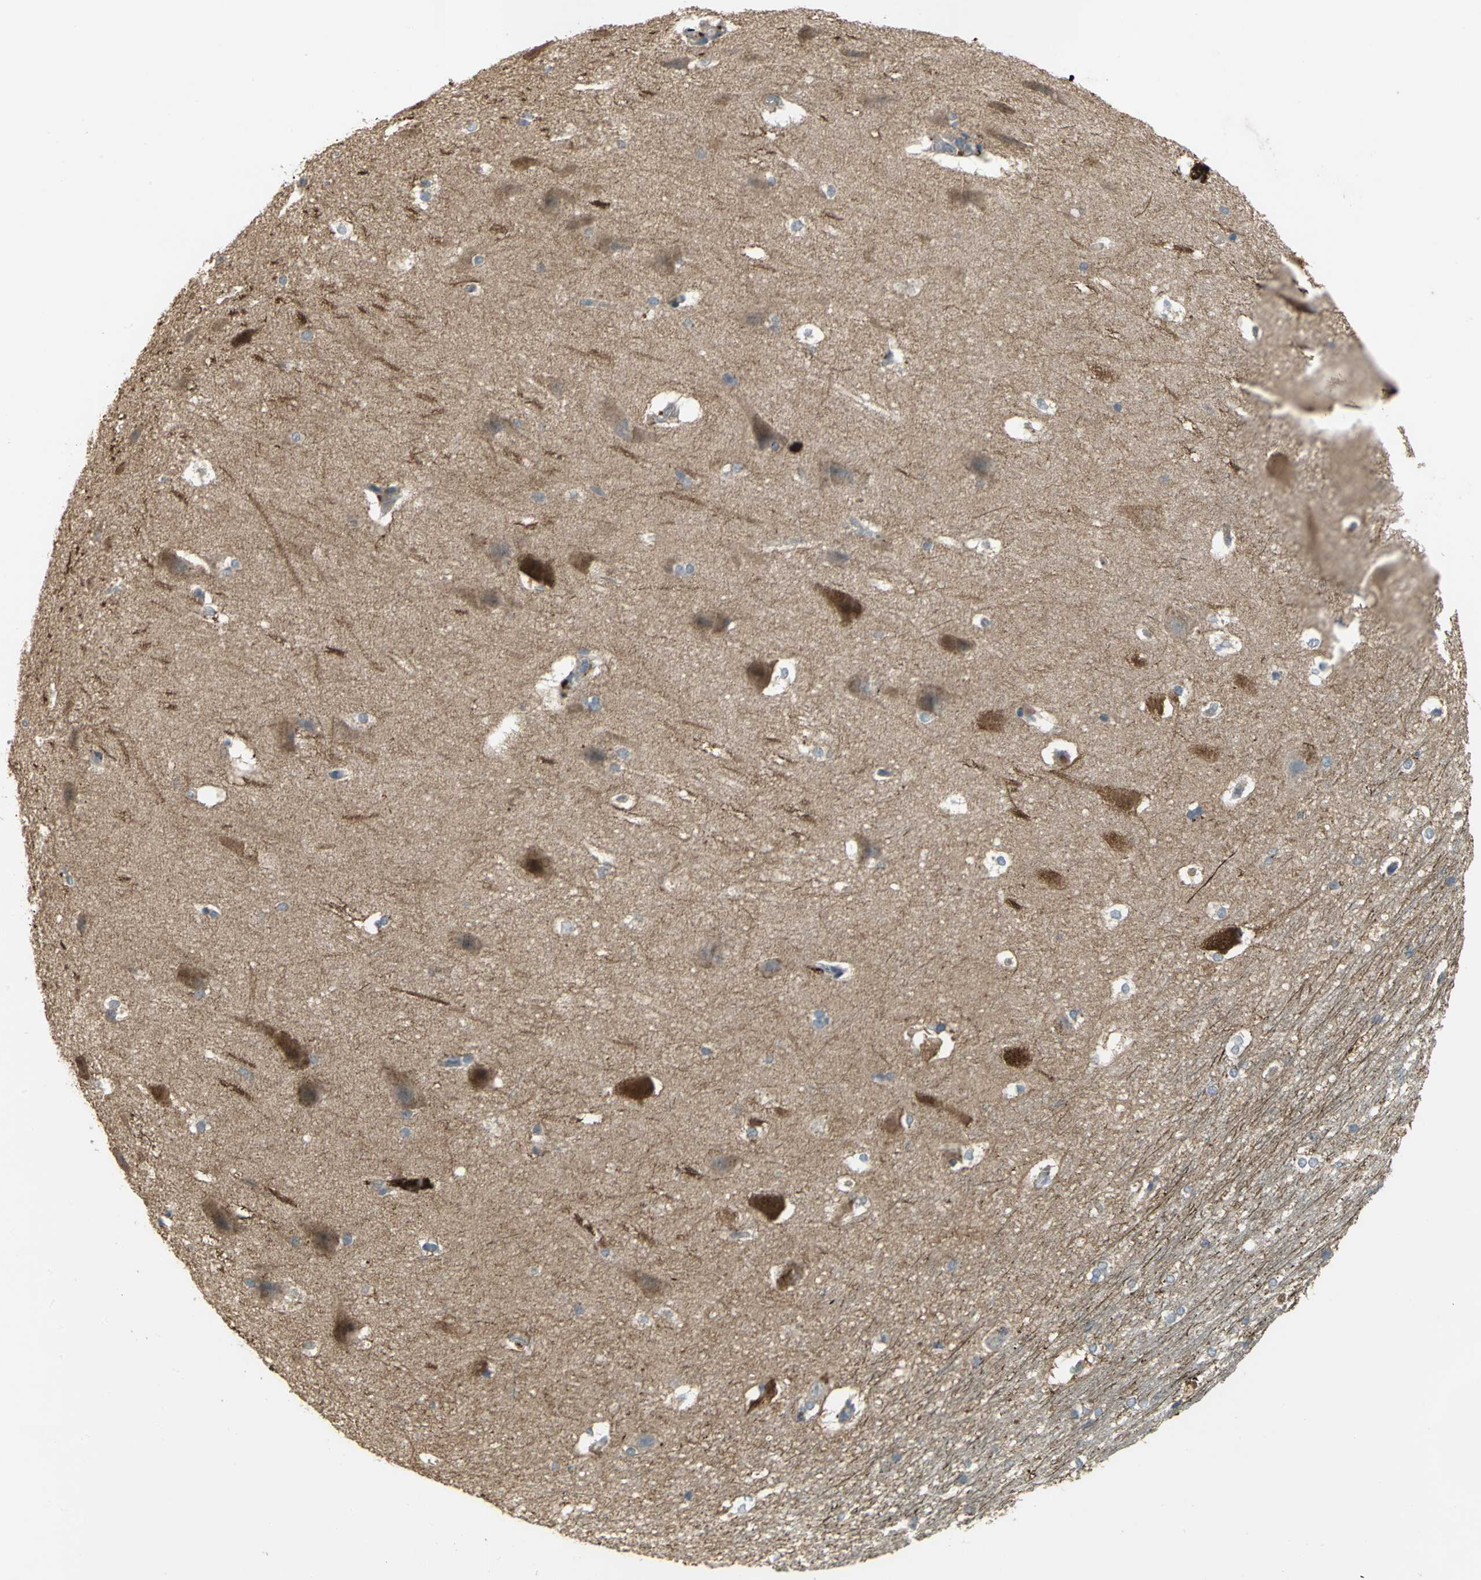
{"staining": {"intensity": "weak", "quantity": "25%-75%", "location": "cytoplasmic/membranous"}, "tissue": "hippocampus", "cell_type": "Glial cells", "image_type": "normal", "snomed": [{"axis": "morphology", "description": "Normal tissue, NOS"}, {"axis": "topography", "description": "Hippocampus"}], "caption": "Human hippocampus stained with a brown dye shows weak cytoplasmic/membranous positive expression in about 25%-75% of glial cells.", "gene": "MET", "patient": {"sex": "female", "age": 19}}